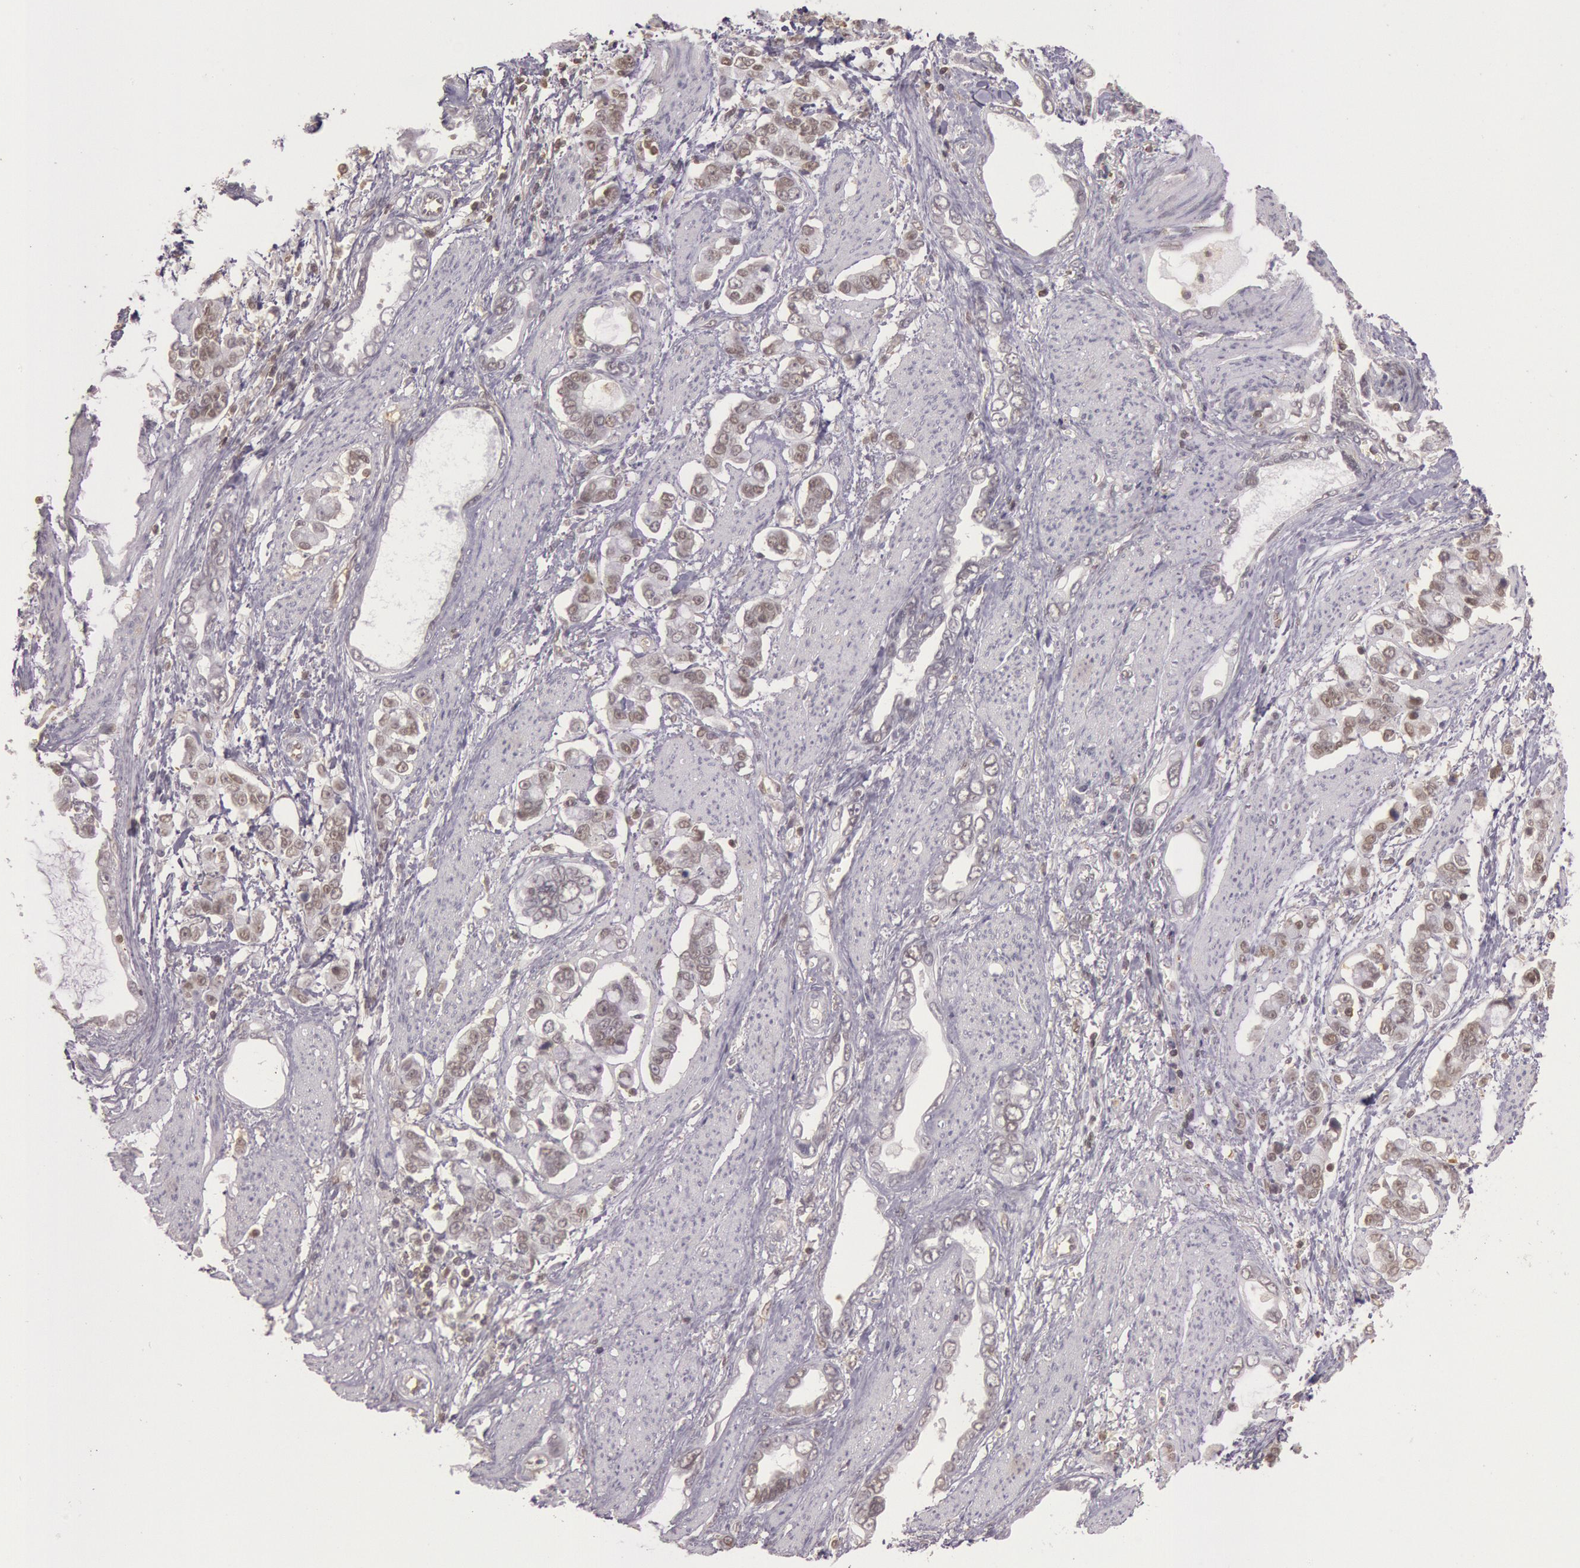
{"staining": {"intensity": "moderate", "quantity": "<25%", "location": "nuclear"}, "tissue": "stomach cancer", "cell_type": "Tumor cells", "image_type": "cancer", "snomed": [{"axis": "morphology", "description": "Adenocarcinoma, NOS"}, {"axis": "topography", "description": "Stomach"}], "caption": "A brown stain shows moderate nuclear positivity of a protein in human stomach cancer (adenocarcinoma) tumor cells.", "gene": "HIF1A", "patient": {"sex": "male", "age": 78}}